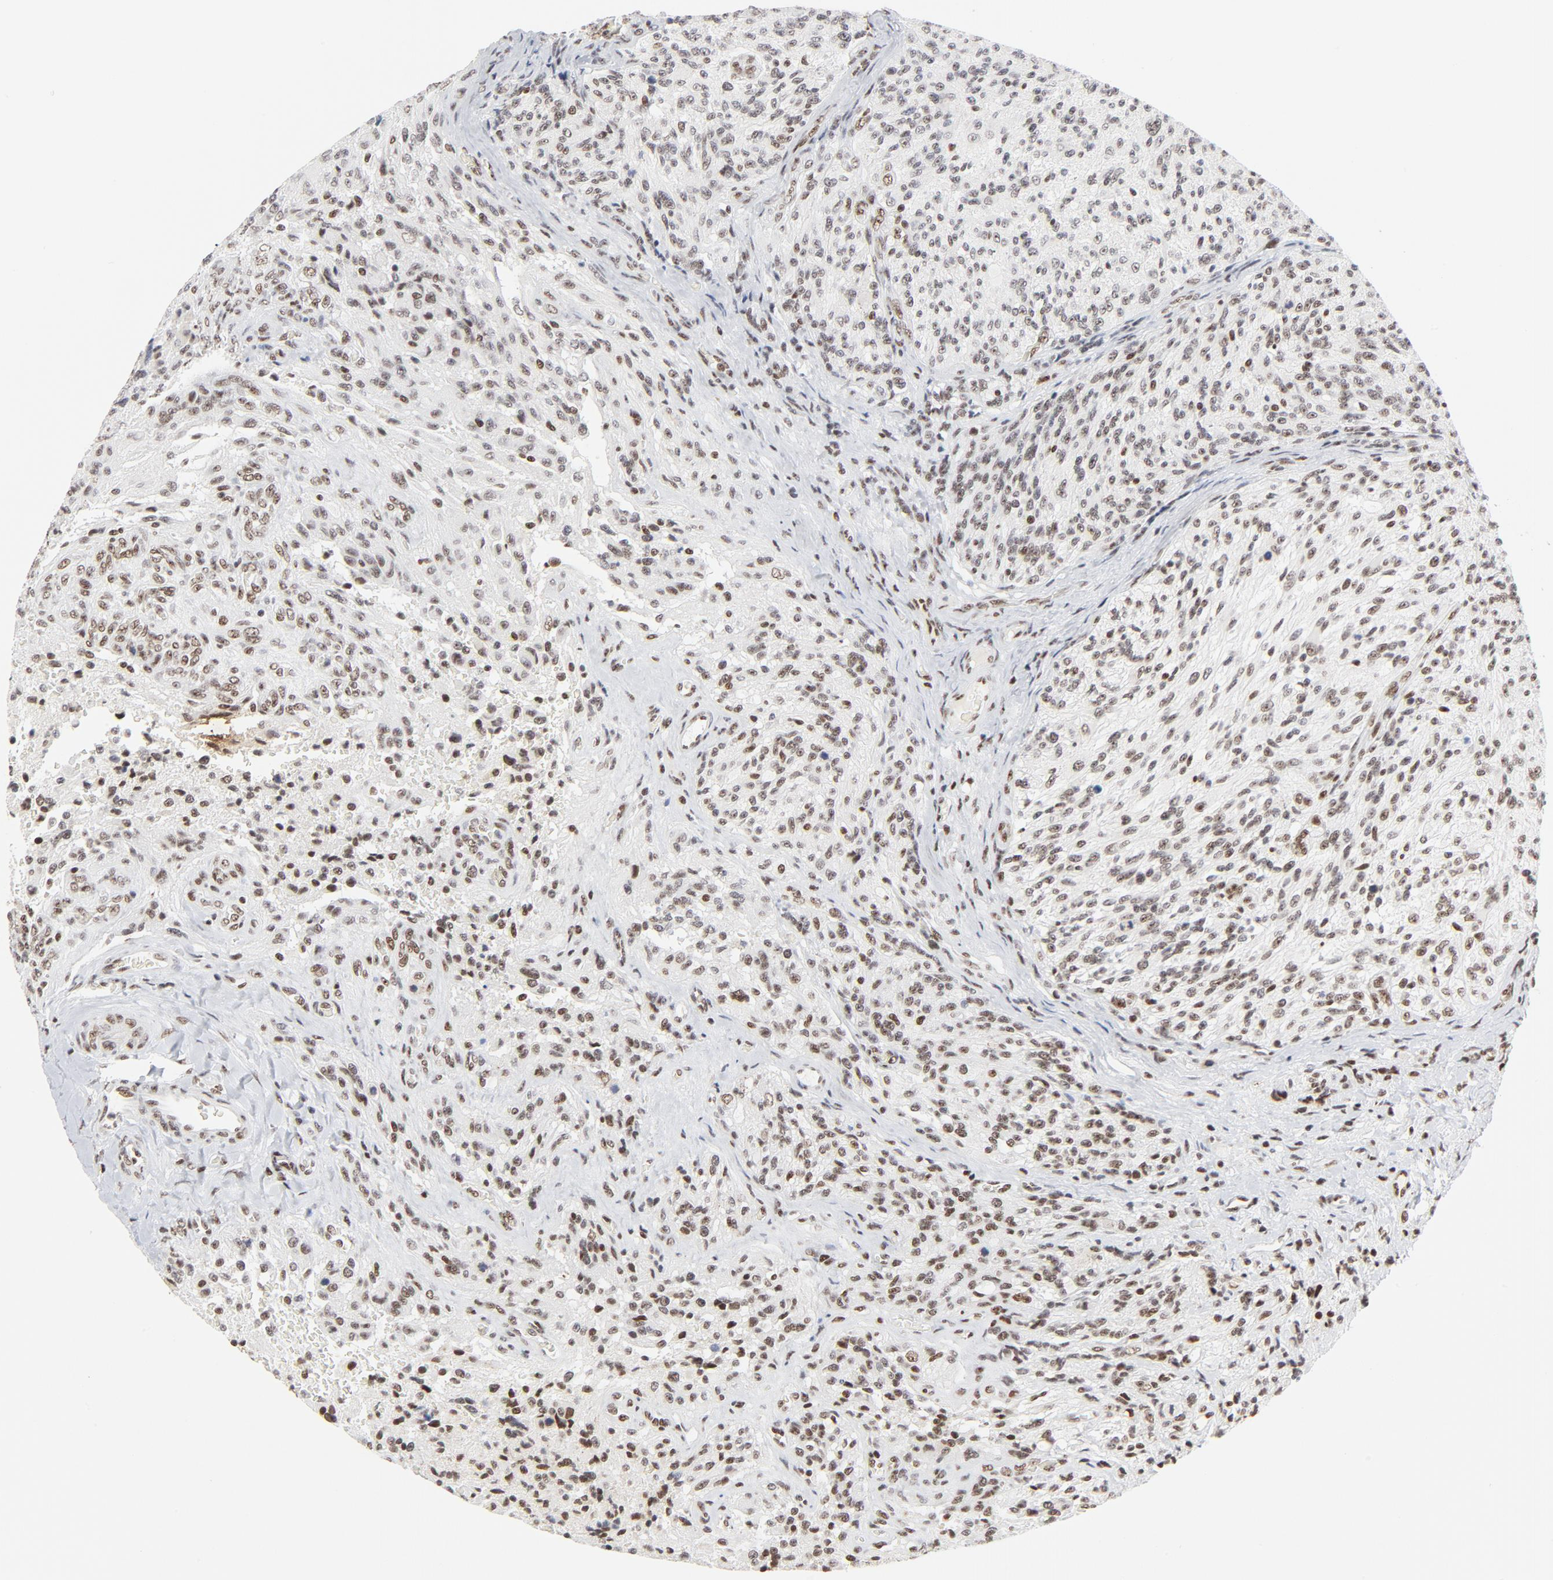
{"staining": {"intensity": "moderate", "quantity": ">75%", "location": "nuclear"}, "tissue": "glioma", "cell_type": "Tumor cells", "image_type": "cancer", "snomed": [{"axis": "morphology", "description": "Normal tissue, NOS"}, {"axis": "morphology", "description": "Glioma, malignant, High grade"}, {"axis": "topography", "description": "Cerebral cortex"}], "caption": "Malignant high-grade glioma stained with a brown dye shows moderate nuclear positive staining in approximately >75% of tumor cells.", "gene": "GTF2H1", "patient": {"sex": "male", "age": 56}}